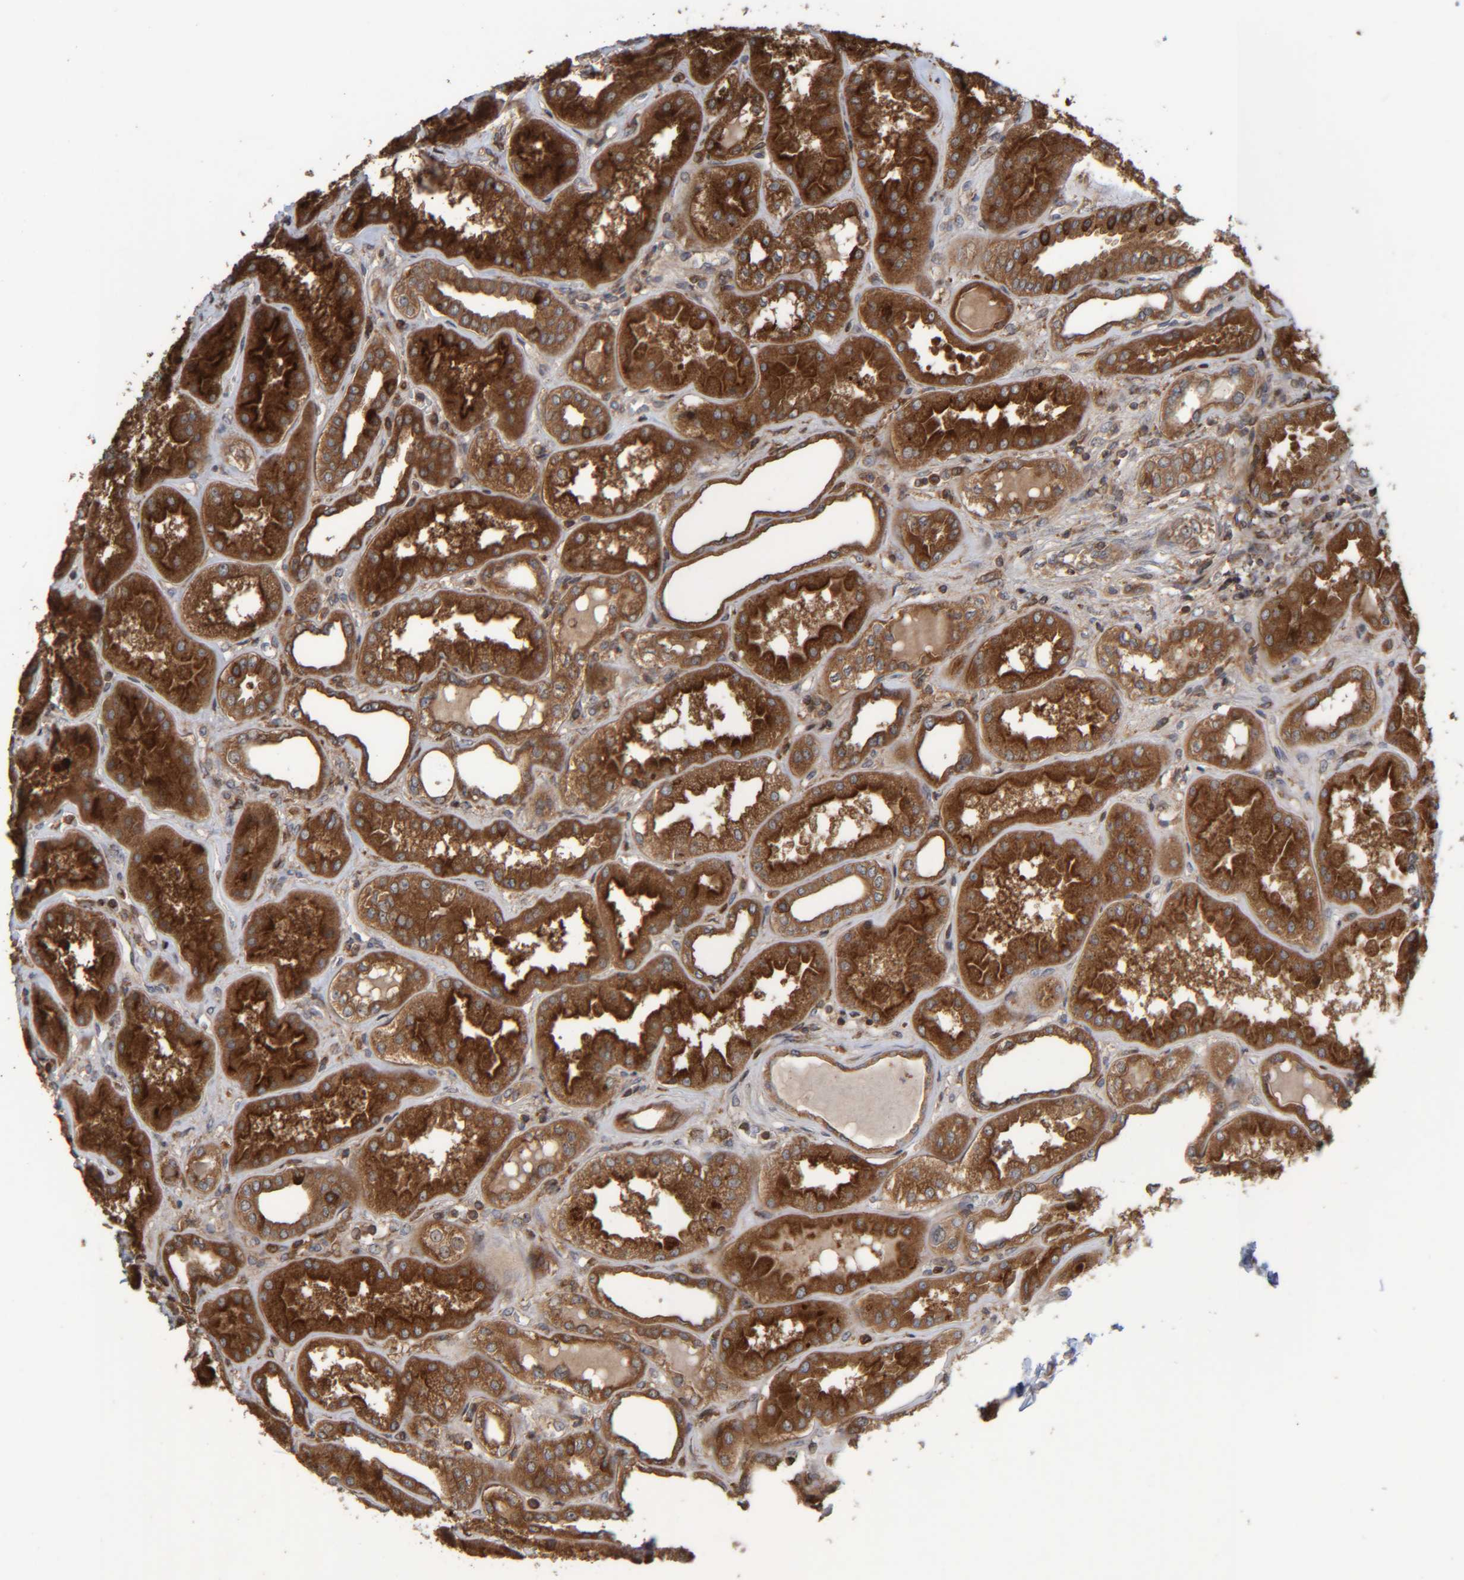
{"staining": {"intensity": "moderate", "quantity": ">75%", "location": "cytoplasmic/membranous"}, "tissue": "kidney", "cell_type": "Cells in glomeruli", "image_type": "normal", "snomed": [{"axis": "morphology", "description": "Normal tissue, NOS"}, {"axis": "topography", "description": "Kidney"}], "caption": "Cells in glomeruli demonstrate moderate cytoplasmic/membranous staining in about >75% of cells in benign kidney.", "gene": "CCDC57", "patient": {"sex": "female", "age": 56}}